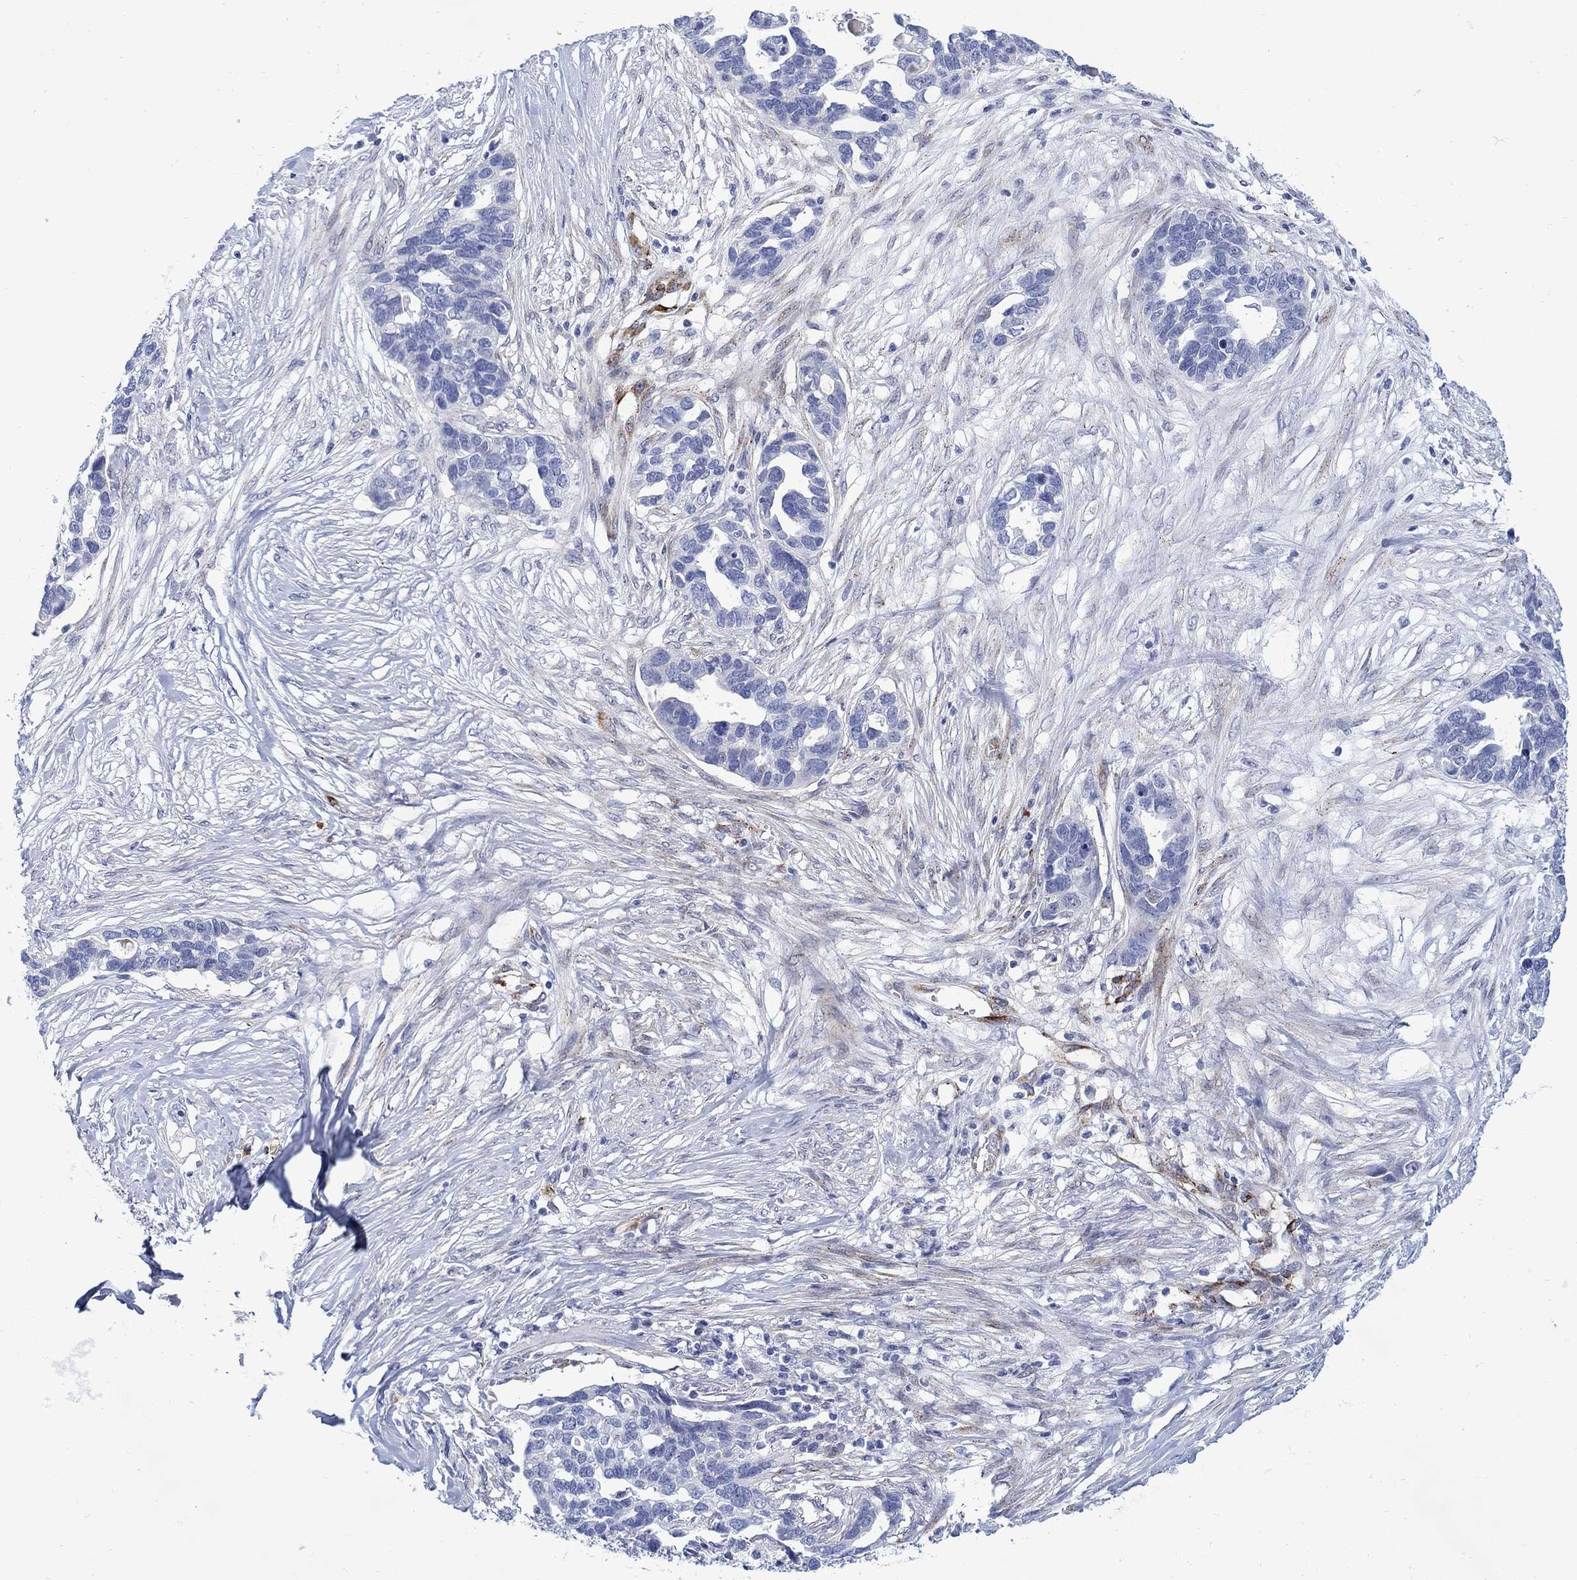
{"staining": {"intensity": "negative", "quantity": "none", "location": "none"}, "tissue": "ovarian cancer", "cell_type": "Tumor cells", "image_type": "cancer", "snomed": [{"axis": "morphology", "description": "Cystadenocarcinoma, serous, NOS"}, {"axis": "topography", "description": "Ovary"}], "caption": "Immunohistochemistry photomicrograph of serous cystadenocarcinoma (ovarian) stained for a protein (brown), which reveals no staining in tumor cells.", "gene": "KSR2", "patient": {"sex": "female", "age": 54}}